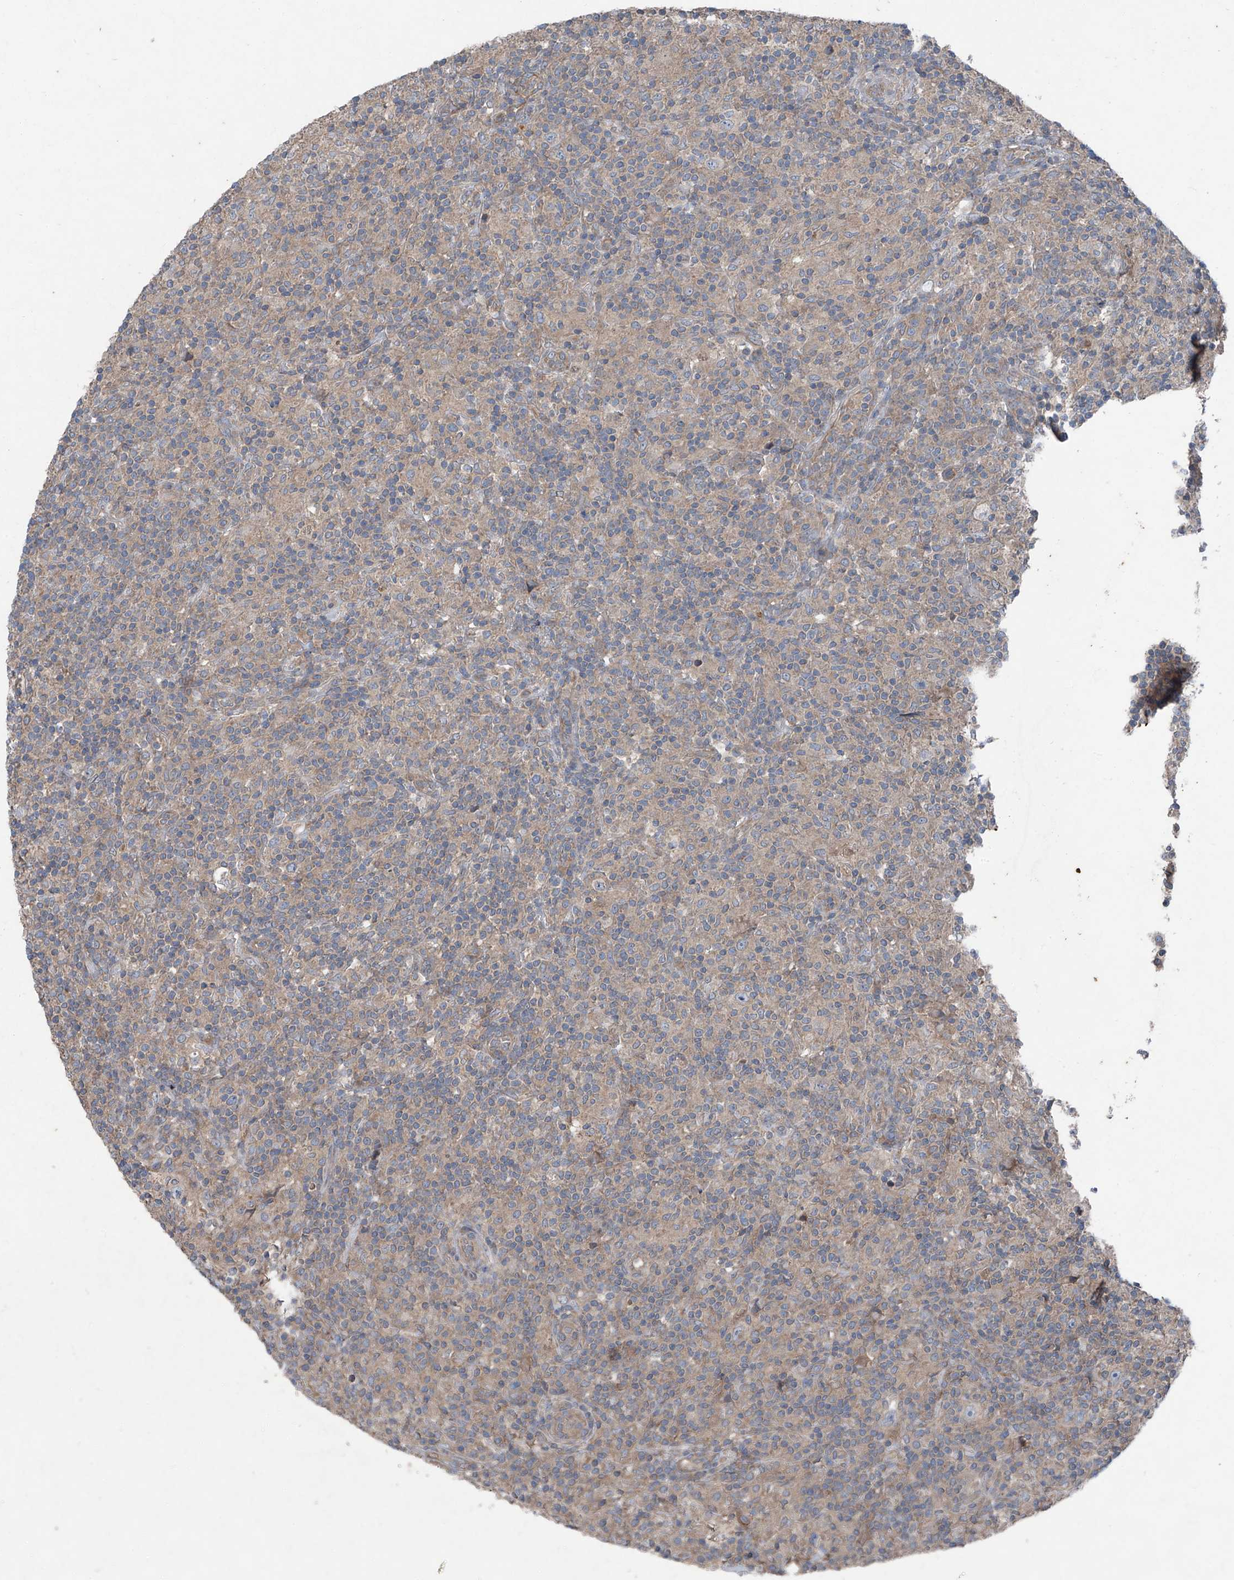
{"staining": {"intensity": "negative", "quantity": "none", "location": "none"}, "tissue": "lymphoma", "cell_type": "Tumor cells", "image_type": "cancer", "snomed": [{"axis": "morphology", "description": "Hodgkin's disease, NOS"}, {"axis": "topography", "description": "Lymph node"}], "caption": "The image exhibits no staining of tumor cells in Hodgkin's disease. Brightfield microscopy of IHC stained with DAB (brown) and hematoxylin (blue), captured at high magnification.", "gene": "FOXRED2", "patient": {"sex": "male", "age": 70}}